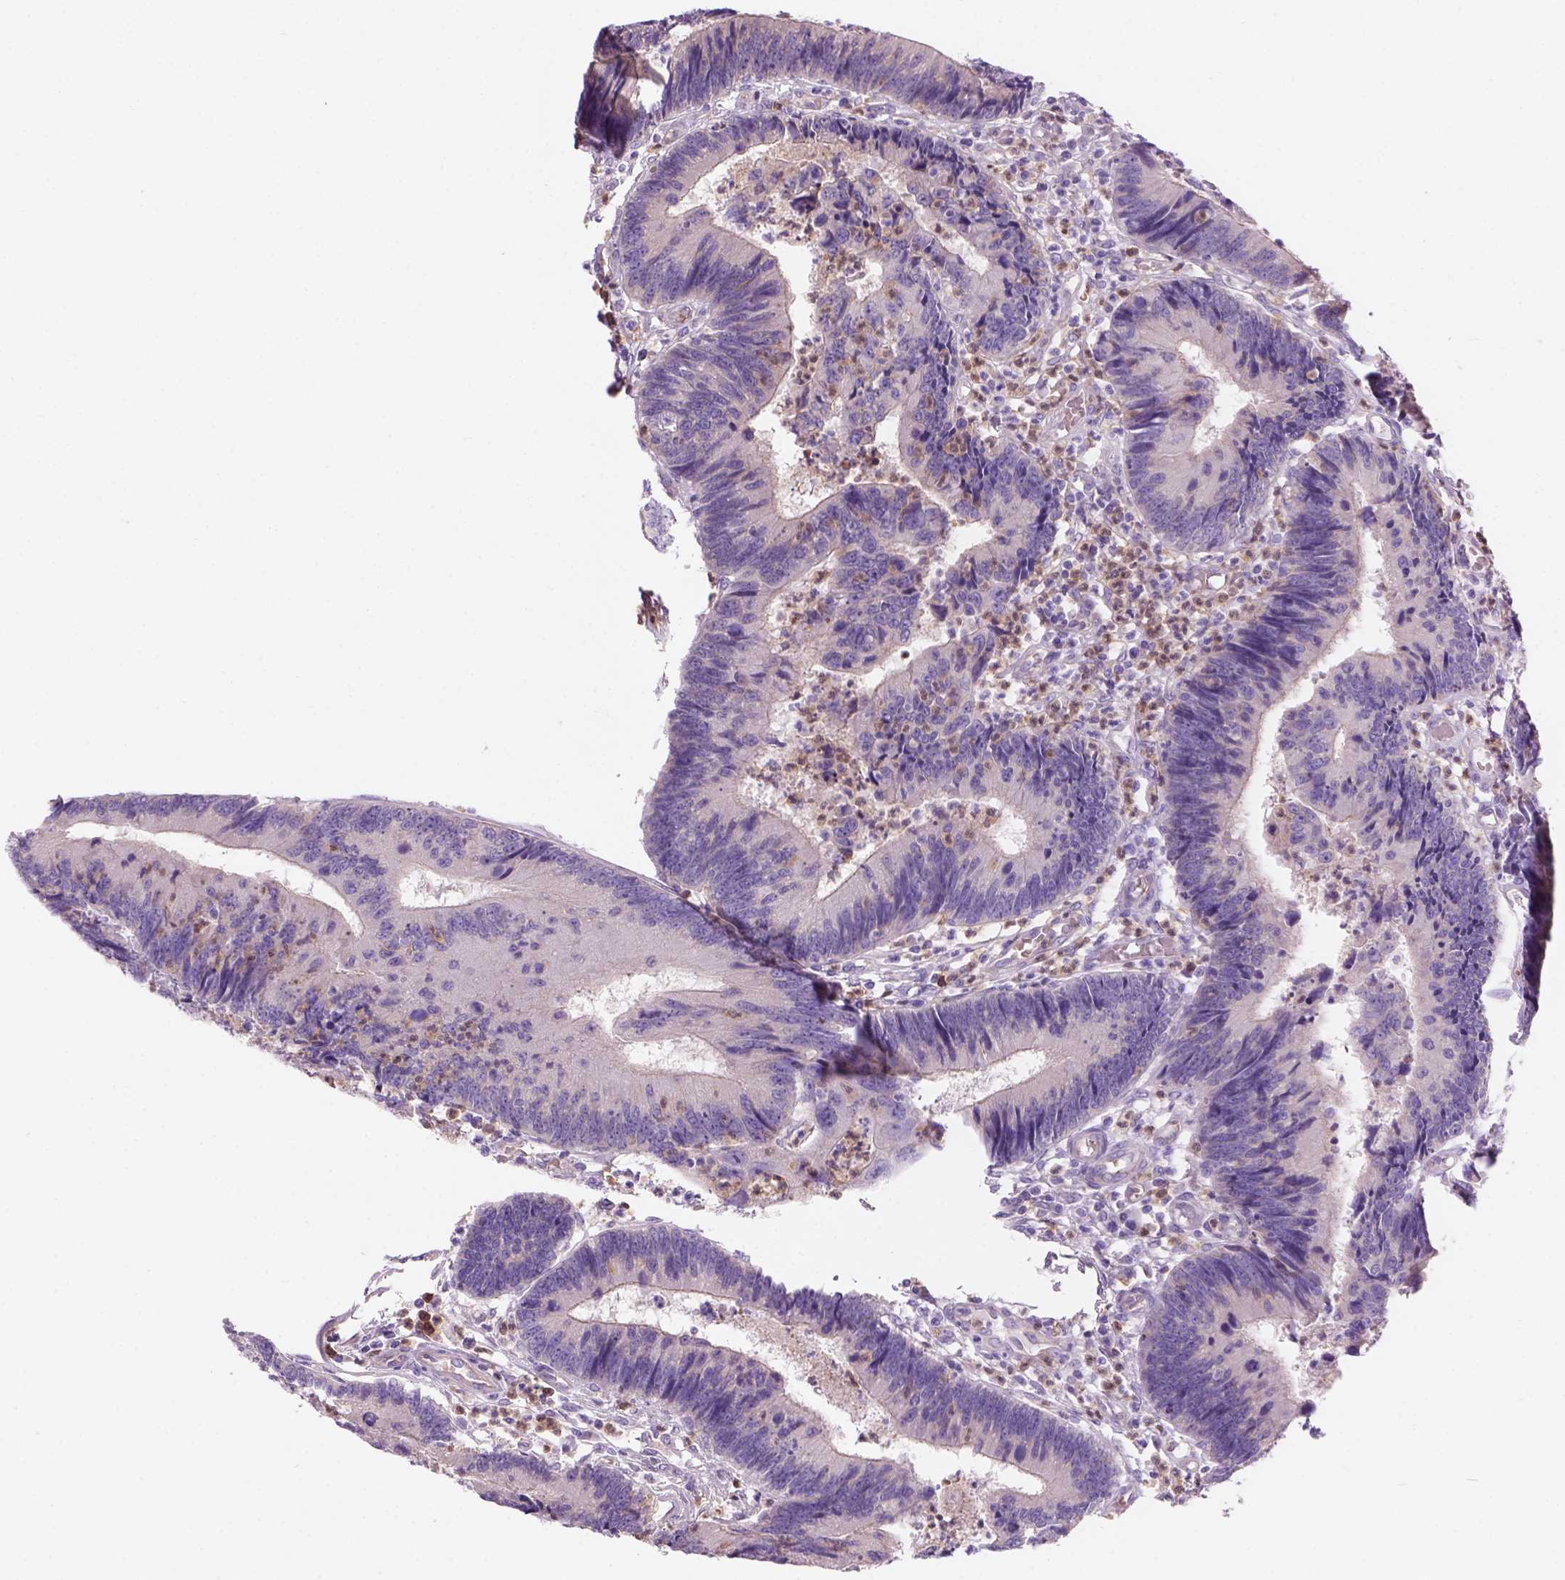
{"staining": {"intensity": "negative", "quantity": "none", "location": "none"}, "tissue": "colorectal cancer", "cell_type": "Tumor cells", "image_type": "cancer", "snomed": [{"axis": "morphology", "description": "Adenocarcinoma, NOS"}, {"axis": "topography", "description": "Colon"}], "caption": "This is a micrograph of immunohistochemistry staining of adenocarcinoma (colorectal), which shows no expression in tumor cells. (DAB immunohistochemistry (IHC) visualized using brightfield microscopy, high magnification).", "gene": "CD84", "patient": {"sex": "female", "age": 67}}